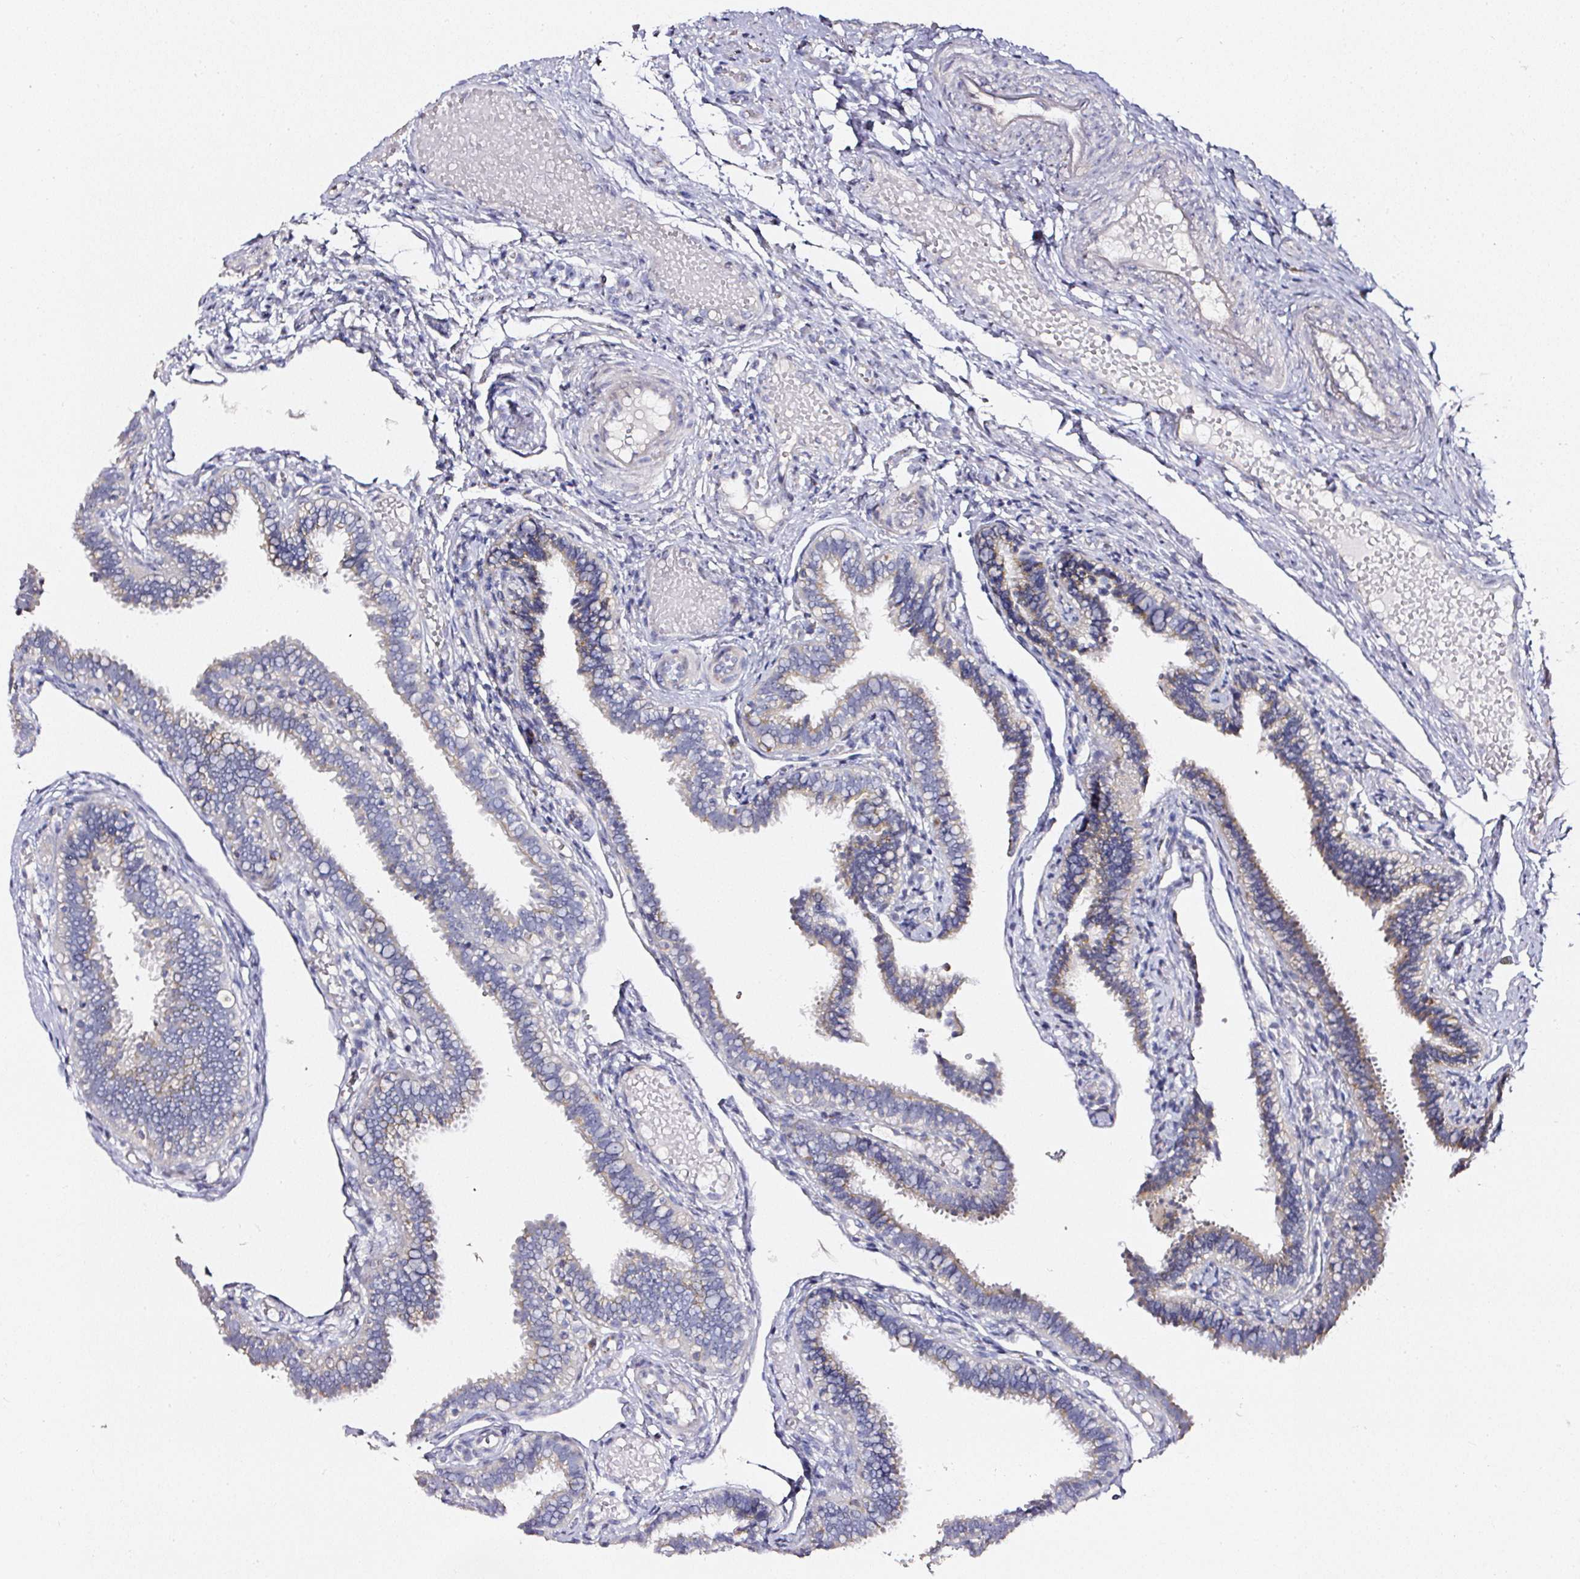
{"staining": {"intensity": "weak", "quantity": "25%-75%", "location": "cytoplasmic/membranous"}, "tissue": "fallopian tube", "cell_type": "Glandular cells", "image_type": "normal", "snomed": [{"axis": "morphology", "description": "Normal tissue, NOS"}, {"axis": "topography", "description": "Fallopian tube"}], "caption": "The immunohistochemical stain shows weak cytoplasmic/membranous staining in glandular cells of benign fallopian tube. Using DAB (brown) and hematoxylin (blue) stains, captured at high magnification using brightfield microscopy.", "gene": "NTRK1", "patient": {"sex": "female", "age": 37}}